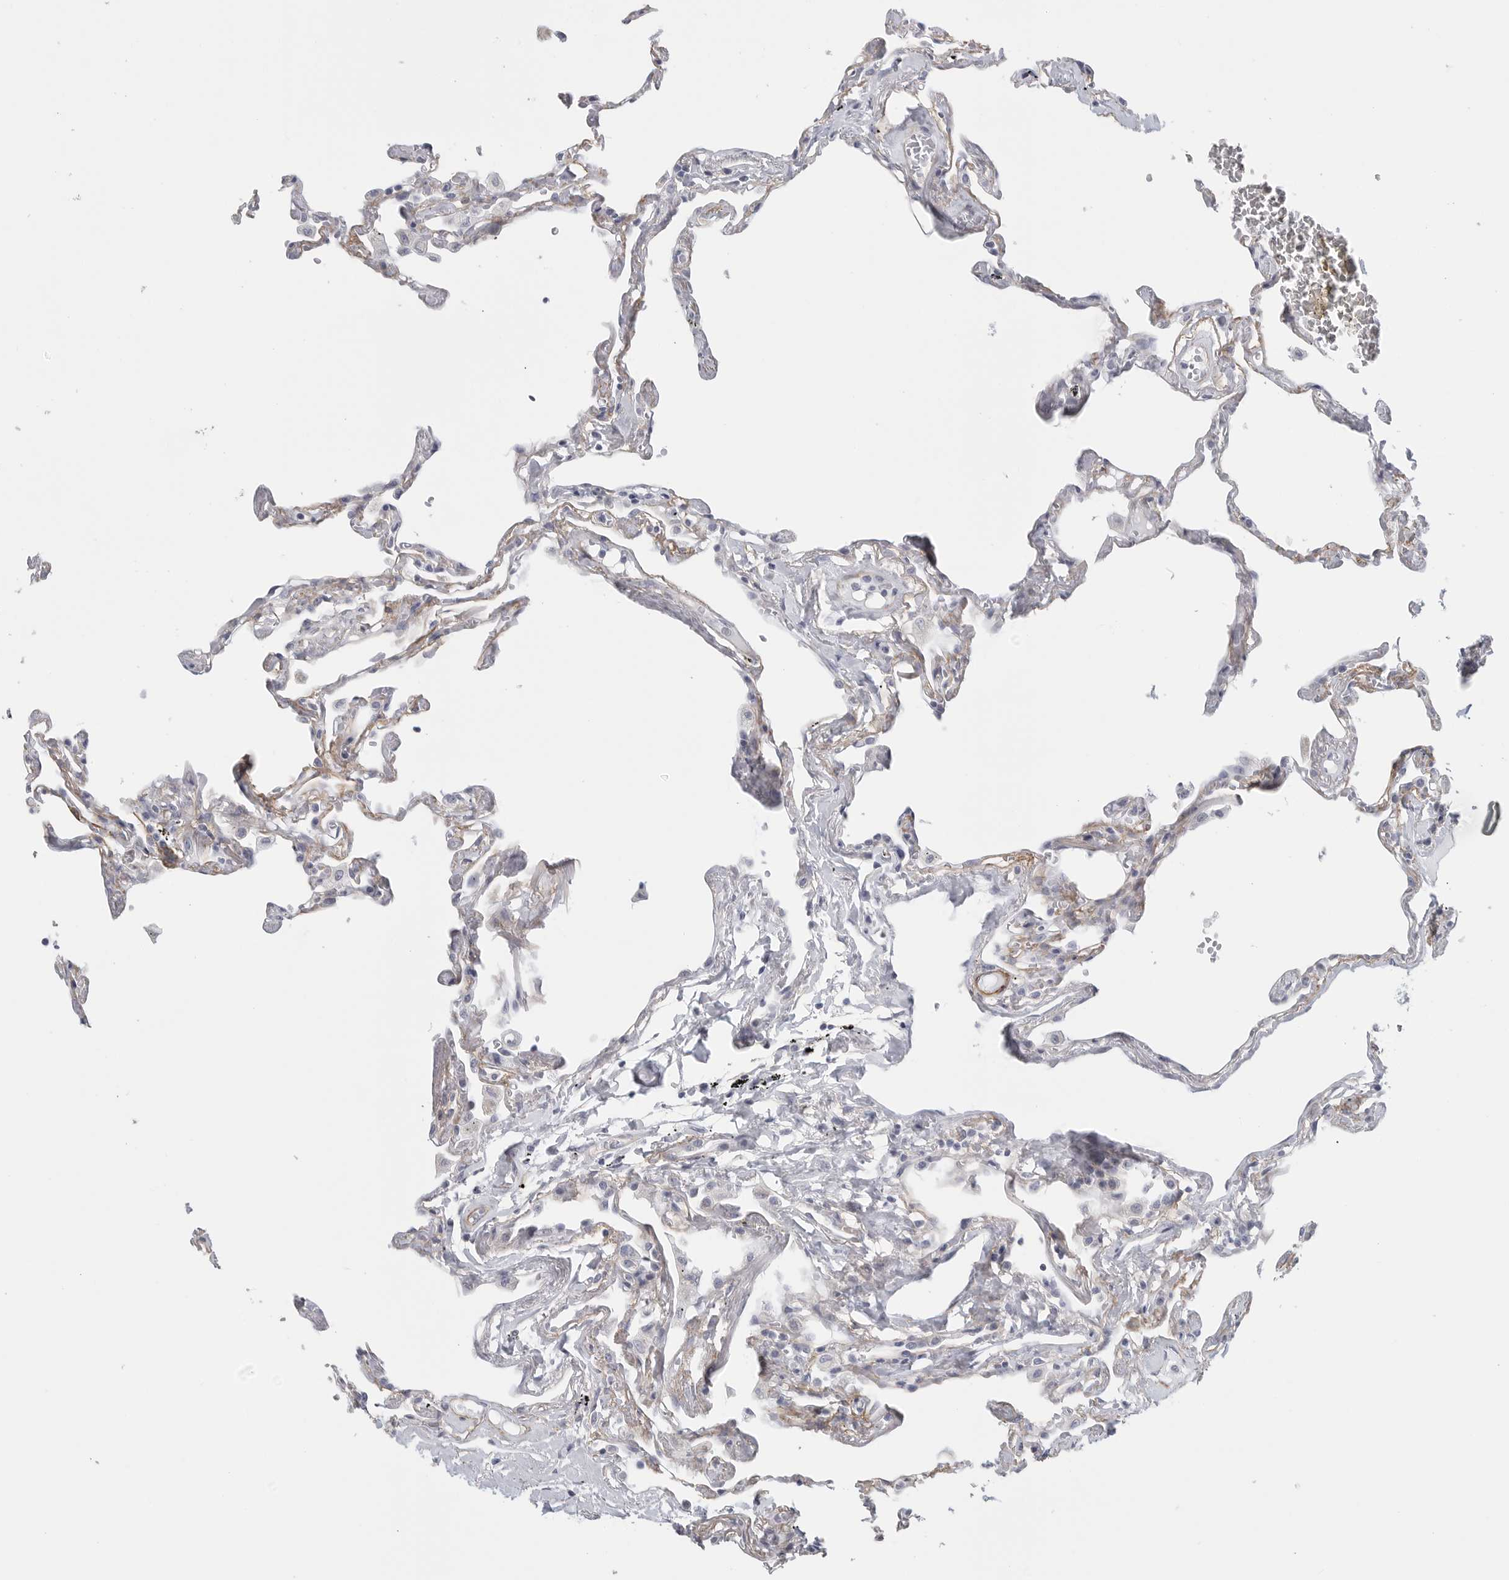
{"staining": {"intensity": "negative", "quantity": "none", "location": "none"}, "tissue": "lung", "cell_type": "Alveolar cells", "image_type": "normal", "snomed": [{"axis": "morphology", "description": "Normal tissue, NOS"}, {"axis": "topography", "description": "Lung"}], "caption": "This is an immunohistochemistry image of benign lung. There is no staining in alveolar cells.", "gene": "TNR", "patient": {"sex": "female", "age": 67}}